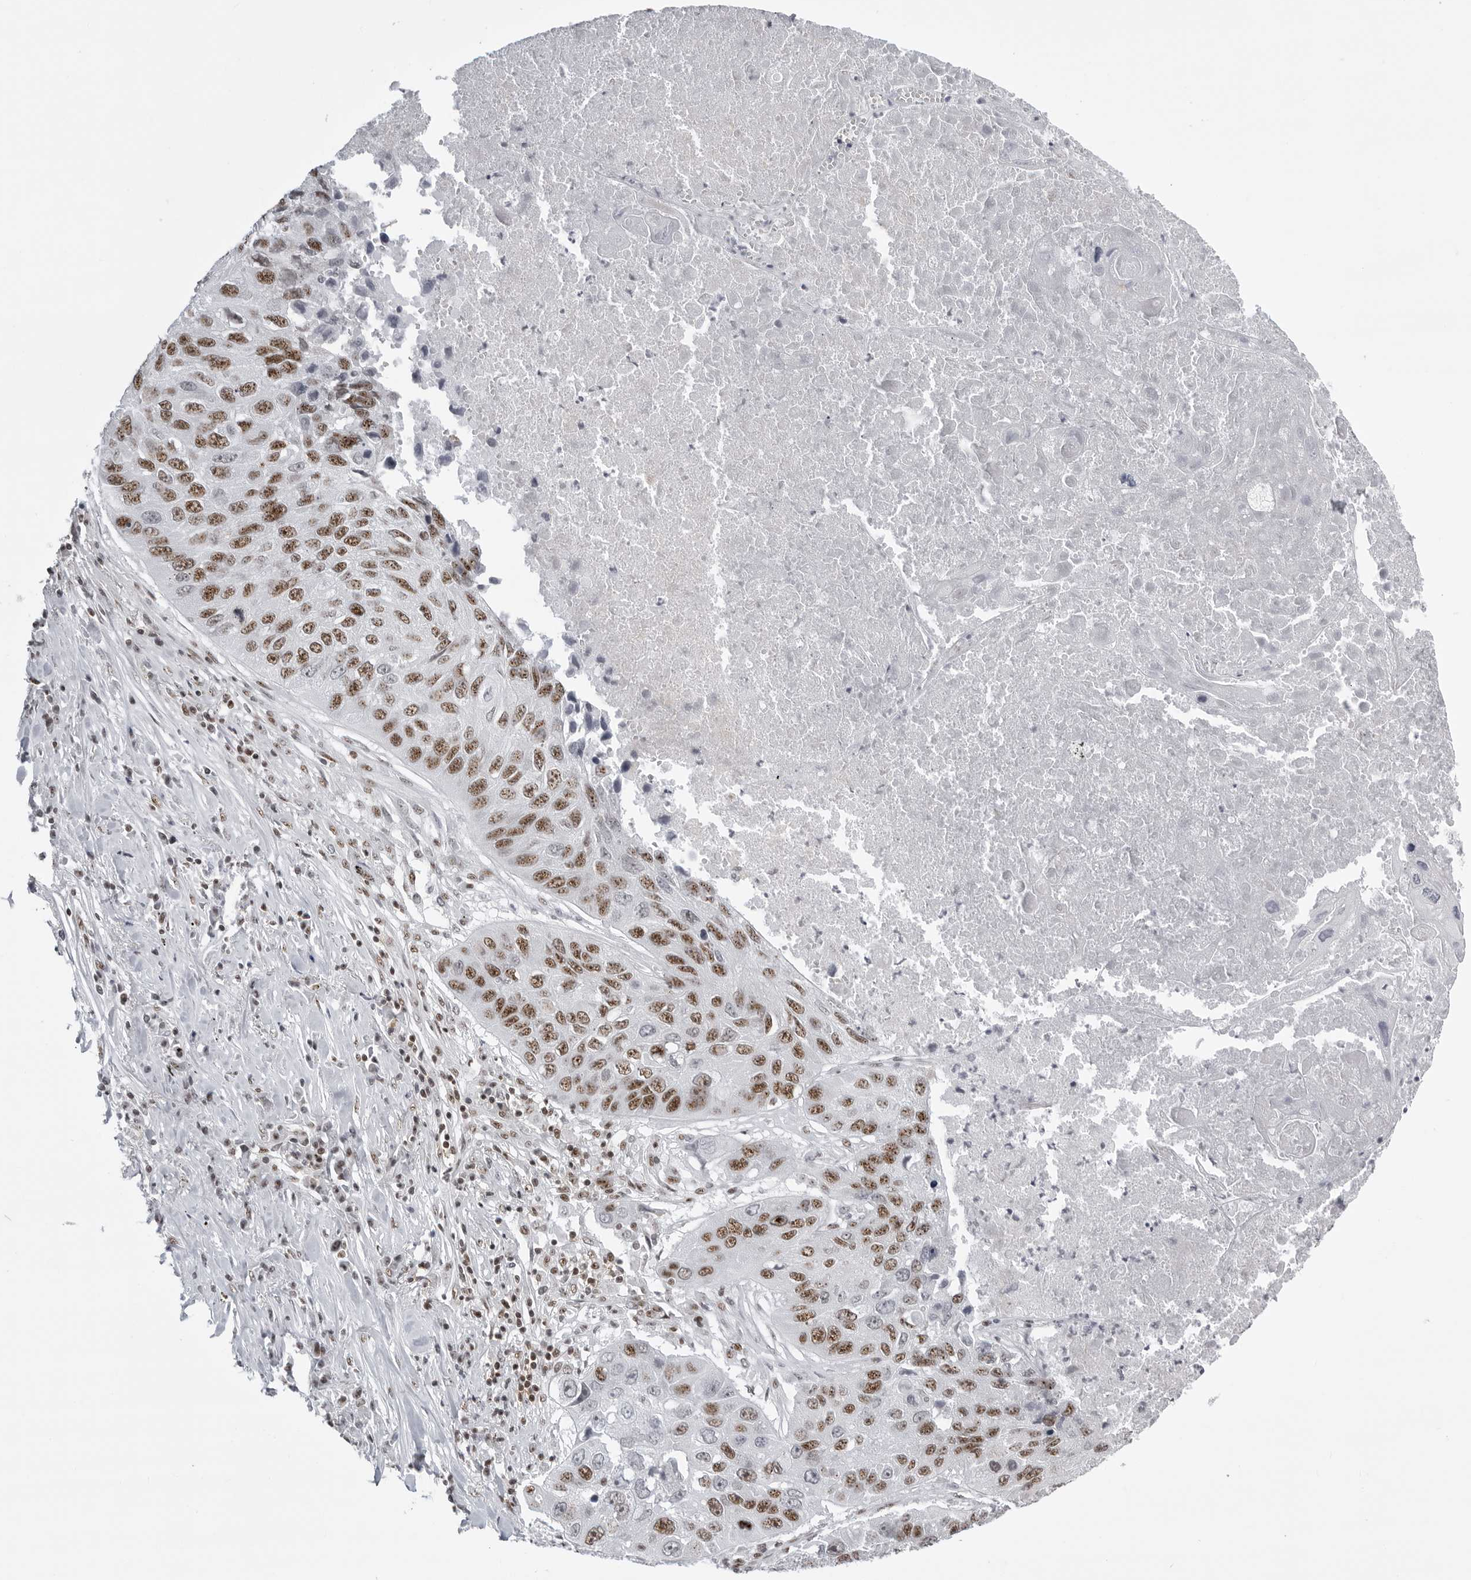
{"staining": {"intensity": "moderate", "quantity": ">75%", "location": "nuclear"}, "tissue": "lung cancer", "cell_type": "Tumor cells", "image_type": "cancer", "snomed": [{"axis": "morphology", "description": "Squamous cell carcinoma, NOS"}, {"axis": "topography", "description": "Lung"}], "caption": "Tumor cells display moderate nuclear expression in about >75% of cells in lung cancer.", "gene": "WRAP53", "patient": {"sex": "male", "age": 61}}